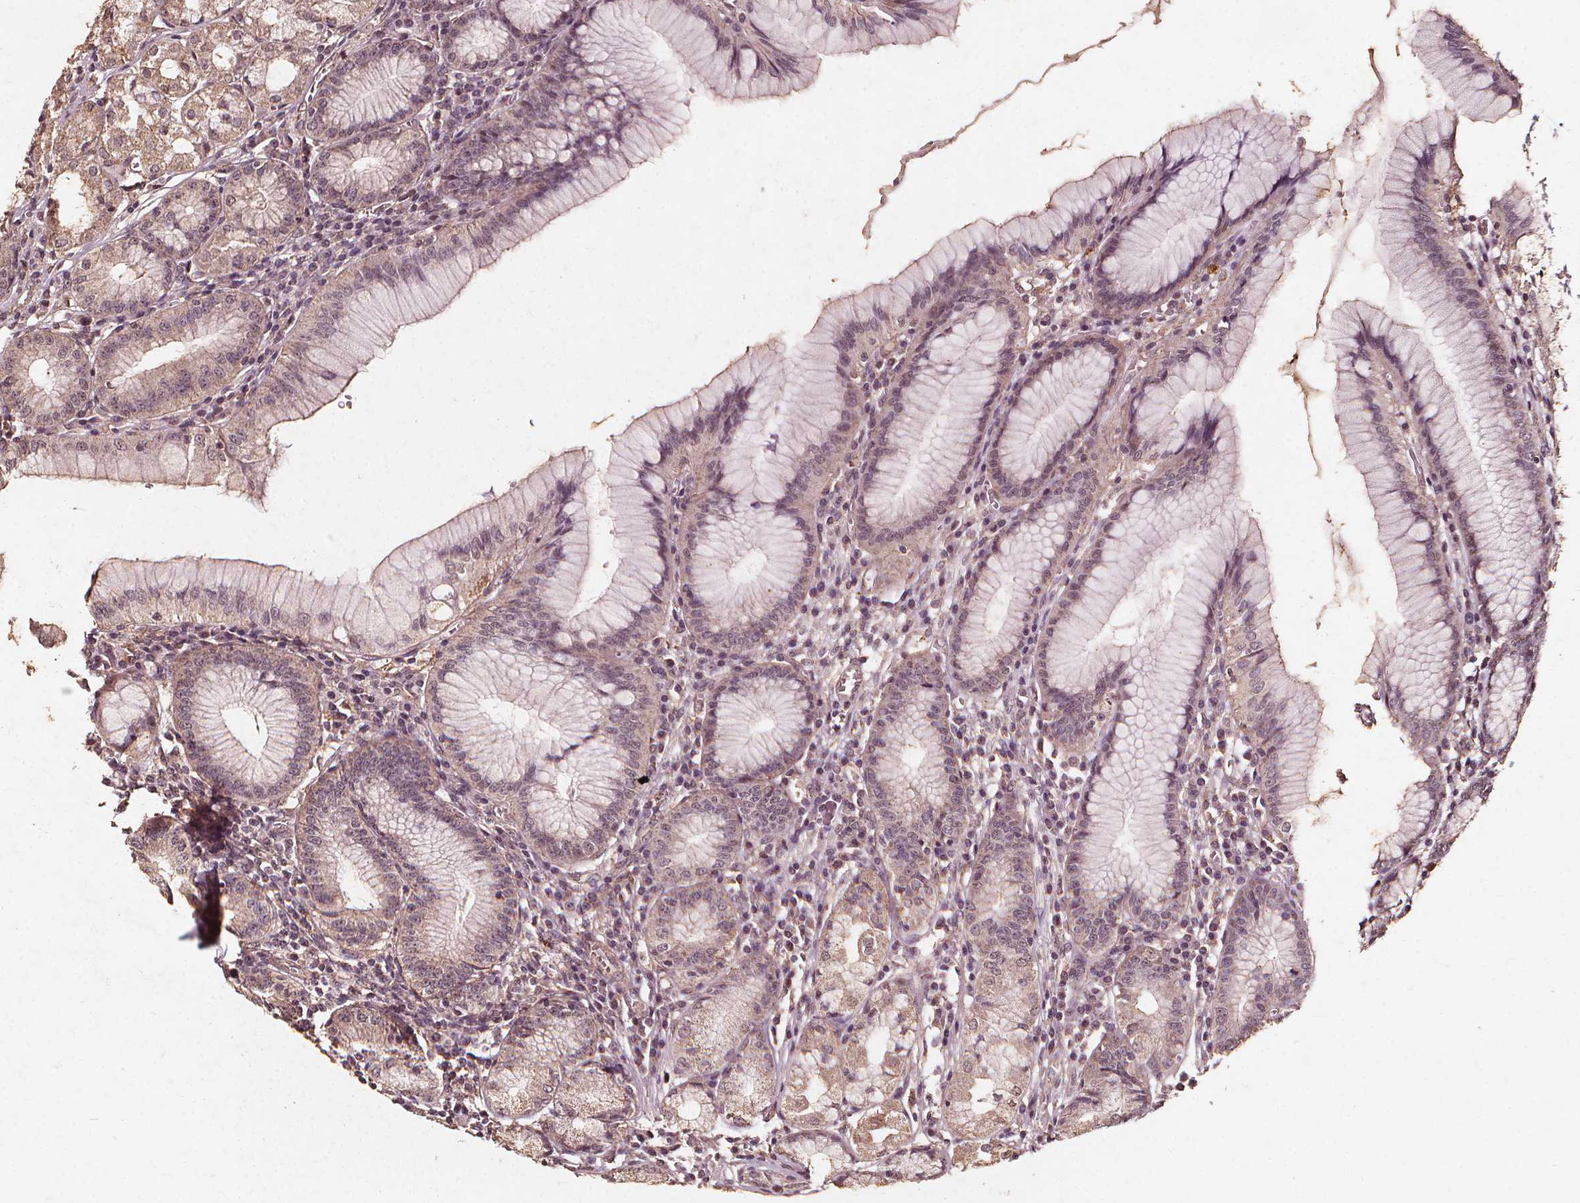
{"staining": {"intensity": "moderate", "quantity": "25%-75%", "location": "cytoplasmic/membranous"}, "tissue": "stomach", "cell_type": "Glandular cells", "image_type": "normal", "snomed": [{"axis": "morphology", "description": "Normal tissue, NOS"}, {"axis": "topography", "description": "Stomach"}], "caption": "Immunohistochemistry (IHC) staining of normal stomach, which shows medium levels of moderate cytoplasmic/membranous expression in about 25%-75% of glandular cells indicating moderate cytoplasmic/membranous protein expression. The staining was performed using DAB (3,3'-diaminobenzidine) (brown) for protein detection and nuclei were counterstained in hematoxylin (blue).", "gene": "ABCA1", "patient": {"sex": "male", "age": 55}}